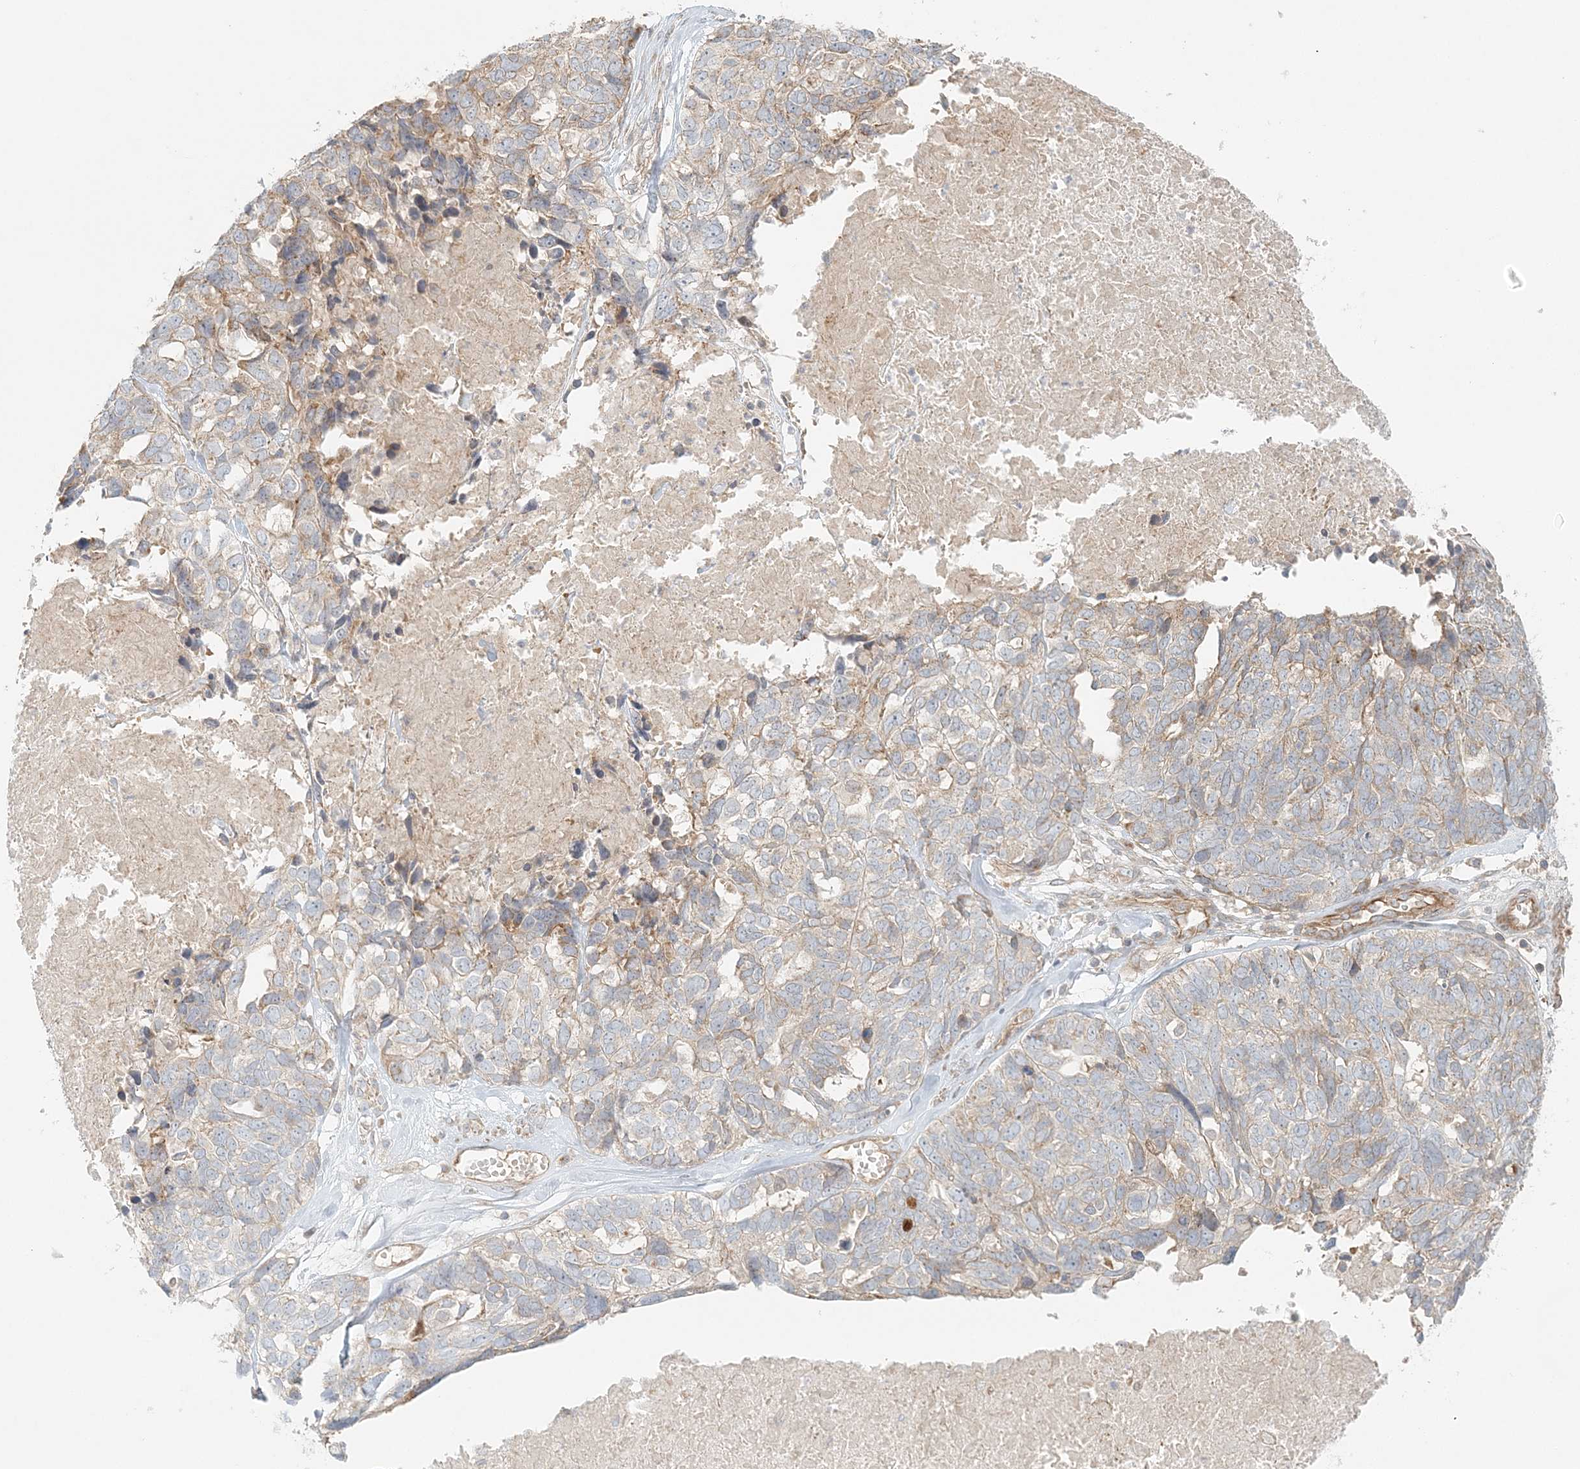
{"staining": {"intensity": "moderate", "quantity": "25%-75%", "location": "cytoplasmic/membranous"}, "tissue": "ovarian cancer", "cell_type": "Tumor cells", "image_type": "cancer", "snomed": [{"axis": "morphology", "description": "Cystadenocarcinoma, serous, NOS"}, {"axis": "topography", "description": "Ovary"}], "caption": "Ovarian serous cystadenocarcinoma stained with DAB immunohistochemistry (IHC) demonstrates medium levels of moderate cytoplasmic/membranous expression in about 25%-75% of tumor cells.", "gene": "KIAA0232", "patient": {"sex": "female", "age": 79}}